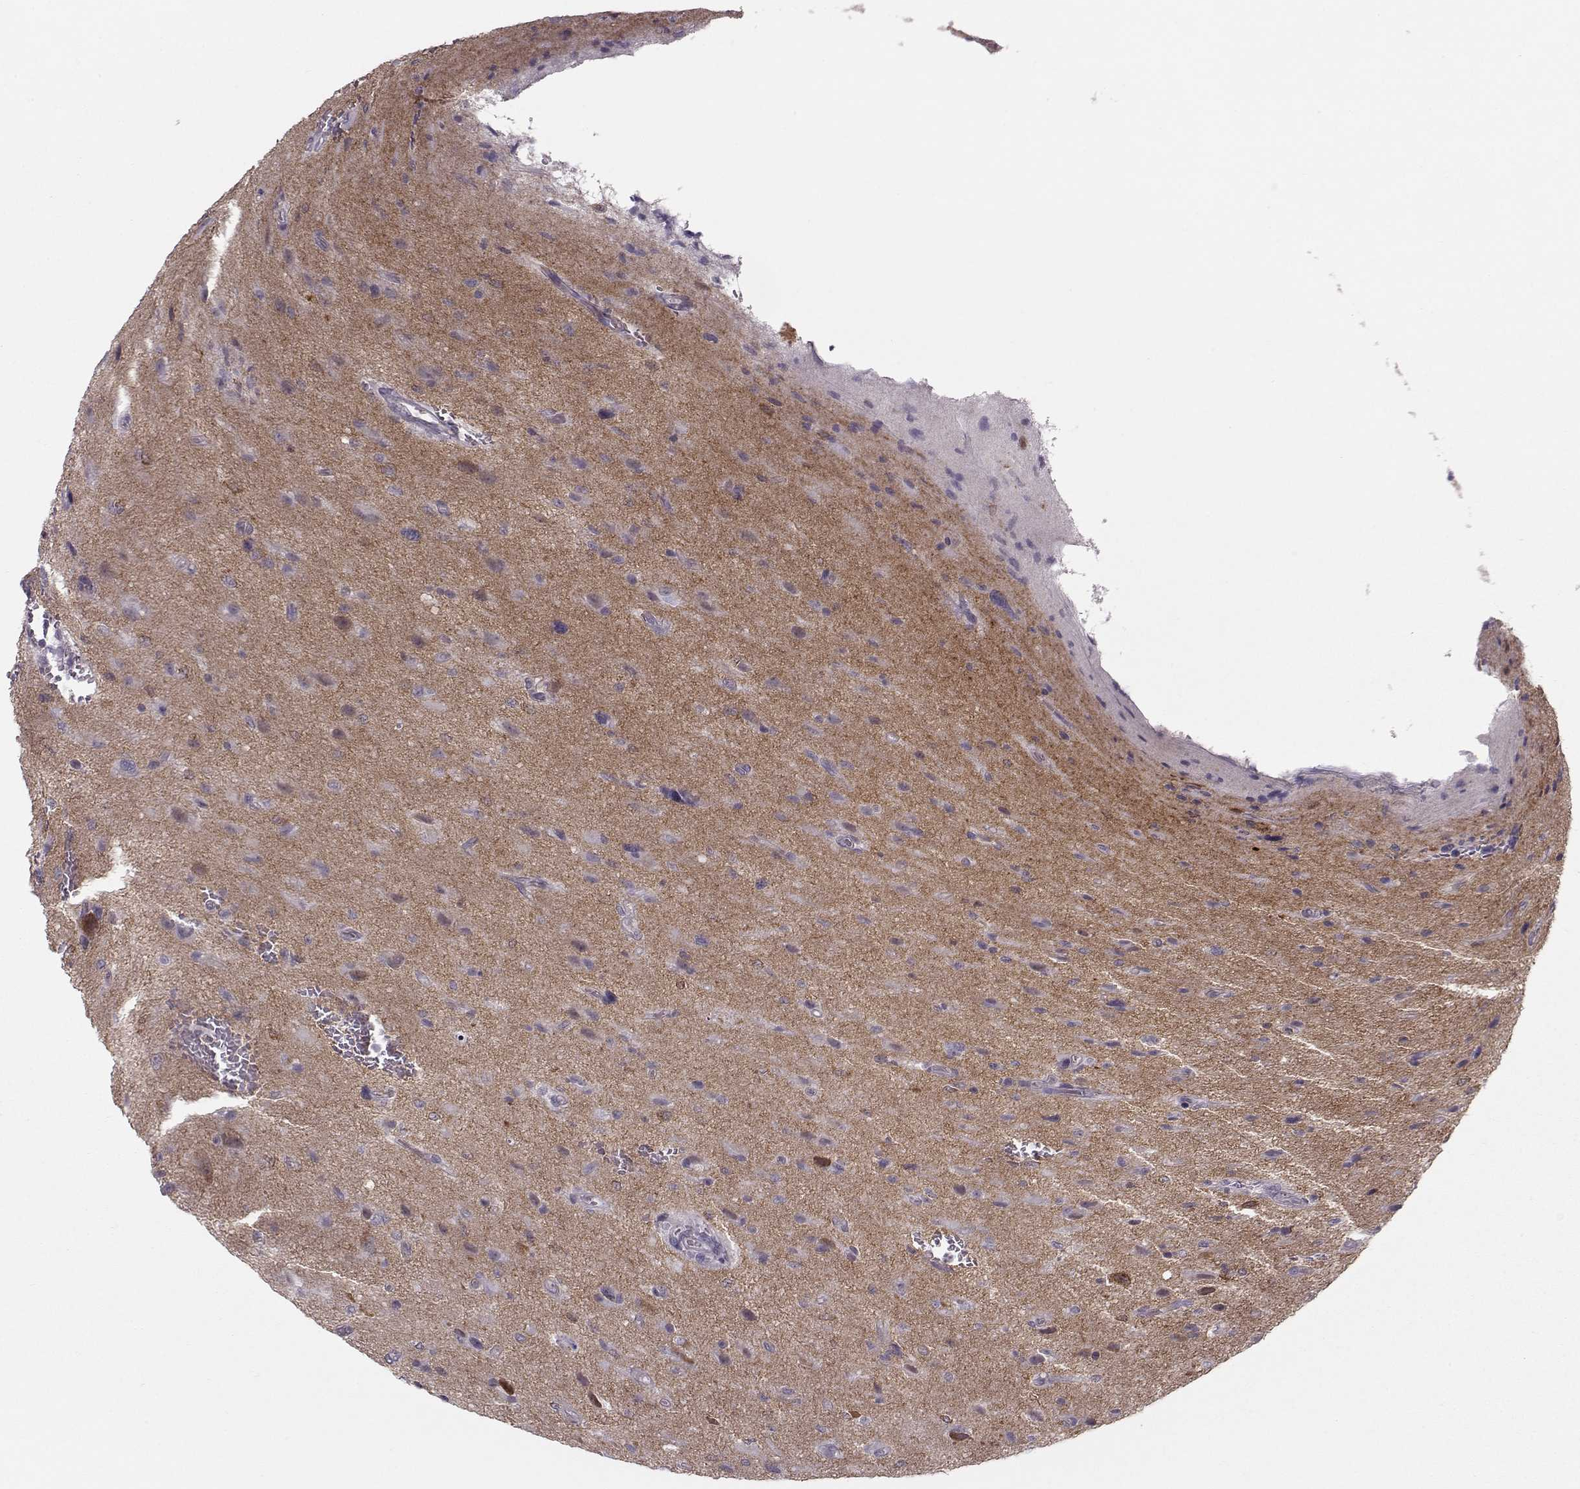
{"staining": {"intensity": "negative", "quantity": "none", "location": "none"}, "tissue": "glioma", "cell_type": "Tumor cells", "image_type": "cancer", "snomed": [{"axis": "morphology", "description": "Glioma, malignant, NOS"}, {"axis": "morphology", "description": "Glioma, malignant, High grade"}, {"axis": "topography", "description": "Brain"}], "caption": "Human glioma stained for a protein using IHC exhibits no expression in tumor cells.", "gene": "MAST1", "patient": {"sex": "female", "age": 71}}